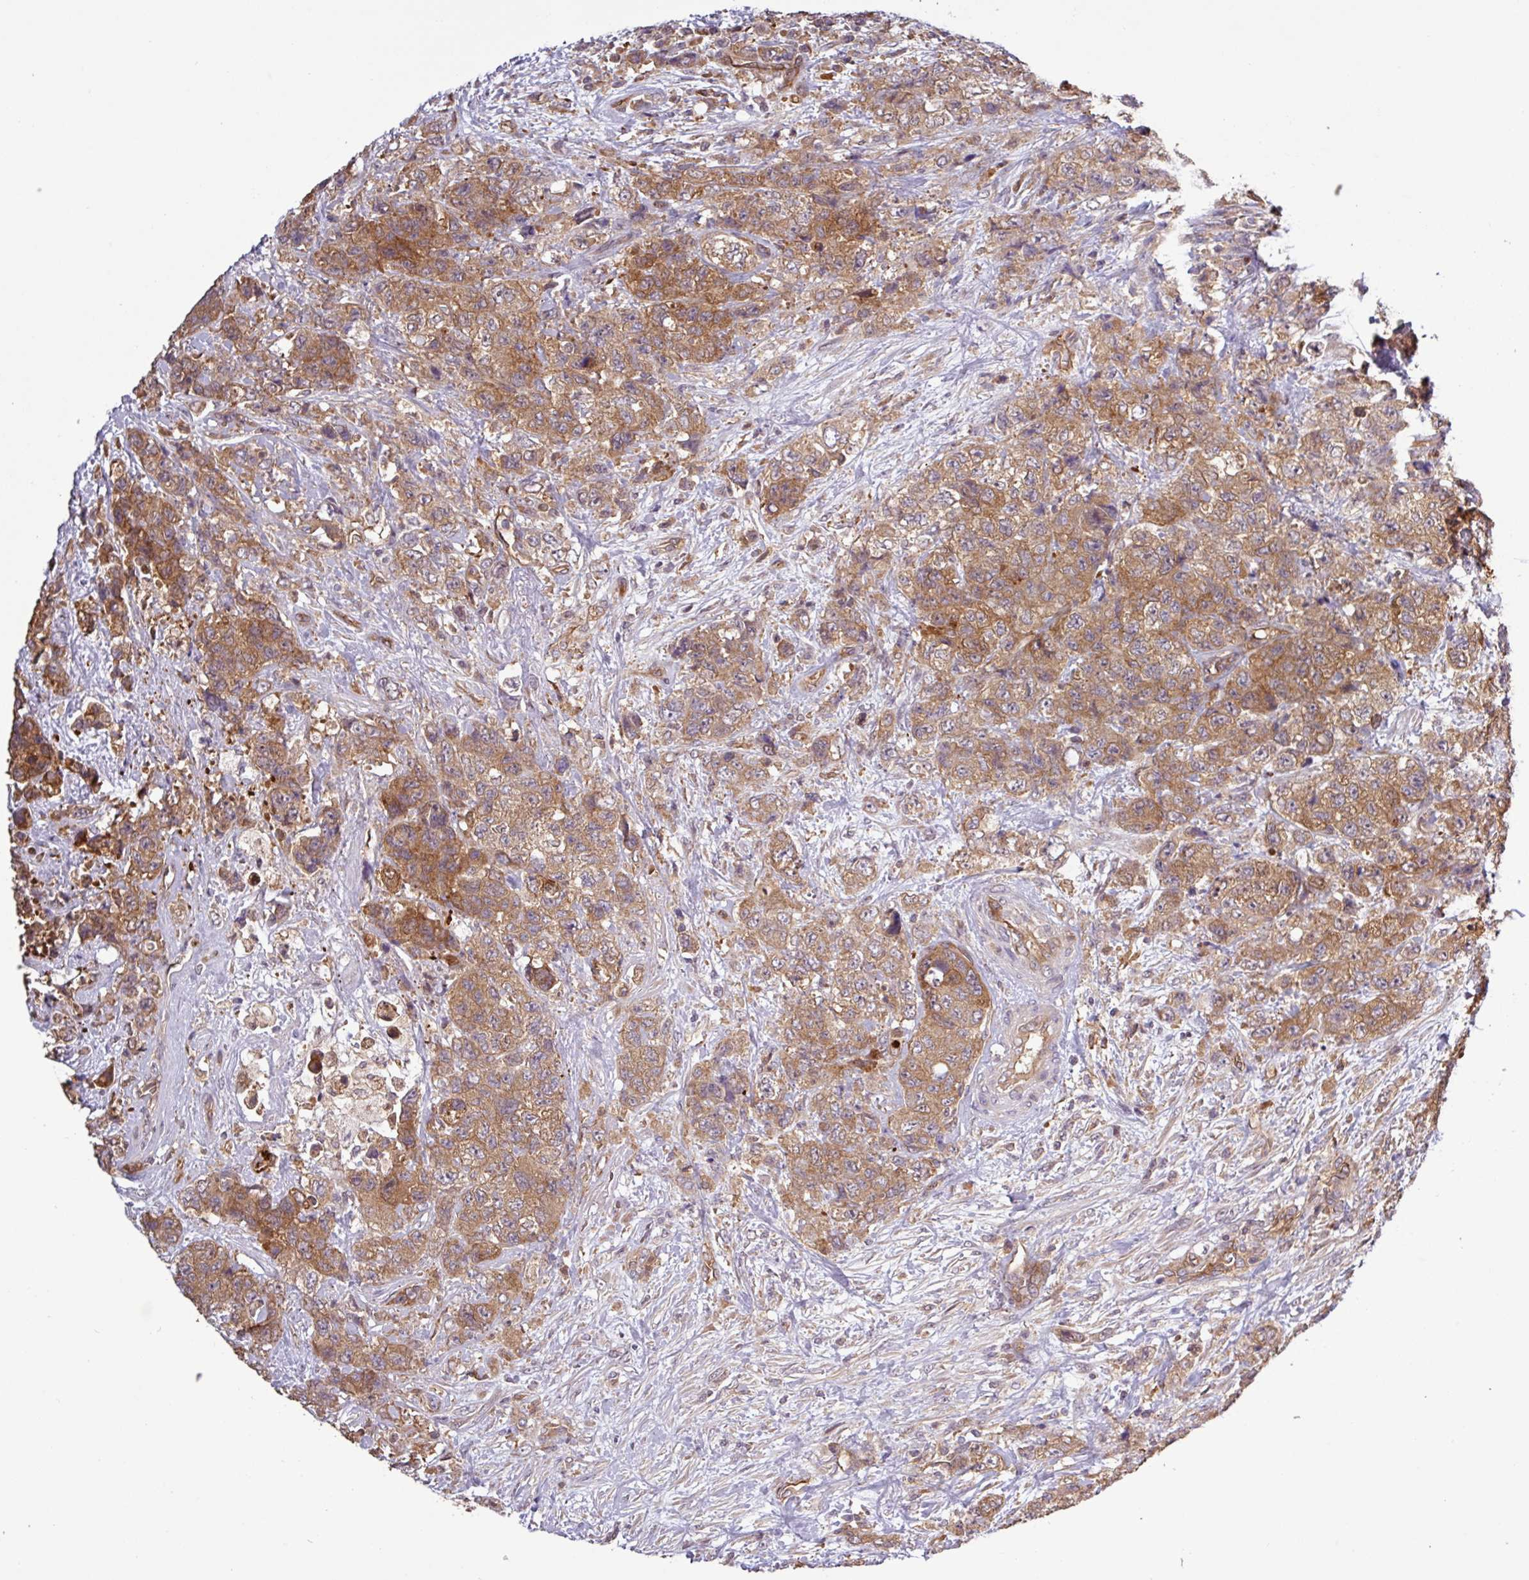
{"staining": {"intensity": "moderate", "quantity": ">75%", "location": "cytoplasmic/membranous"}, "tissue": "urothelial cancer", "cell_type": "Tumor cells", "image_type": "cancer", "snomed": [{"axis": "morphology", "description": "Urothelial carcinoma, High grade"}, {"axis": "topography", "description": "Urinary bladder"}], "caption": "IHC staining of urothelial cancer, which reveals medium levels of moderate cytoplasmic/membranous staining in about >75% of tumor cells indicating moderate cytoplasmic/membranous protein positivity. The staining was performed using DAB (3,3'-diaminobenzidine) (brown) for protein detection and nuclei were counterstained in hematoxylin (blue).", "gene": "SIRPB2", "patient": {"sex": "female", "age": 78}}